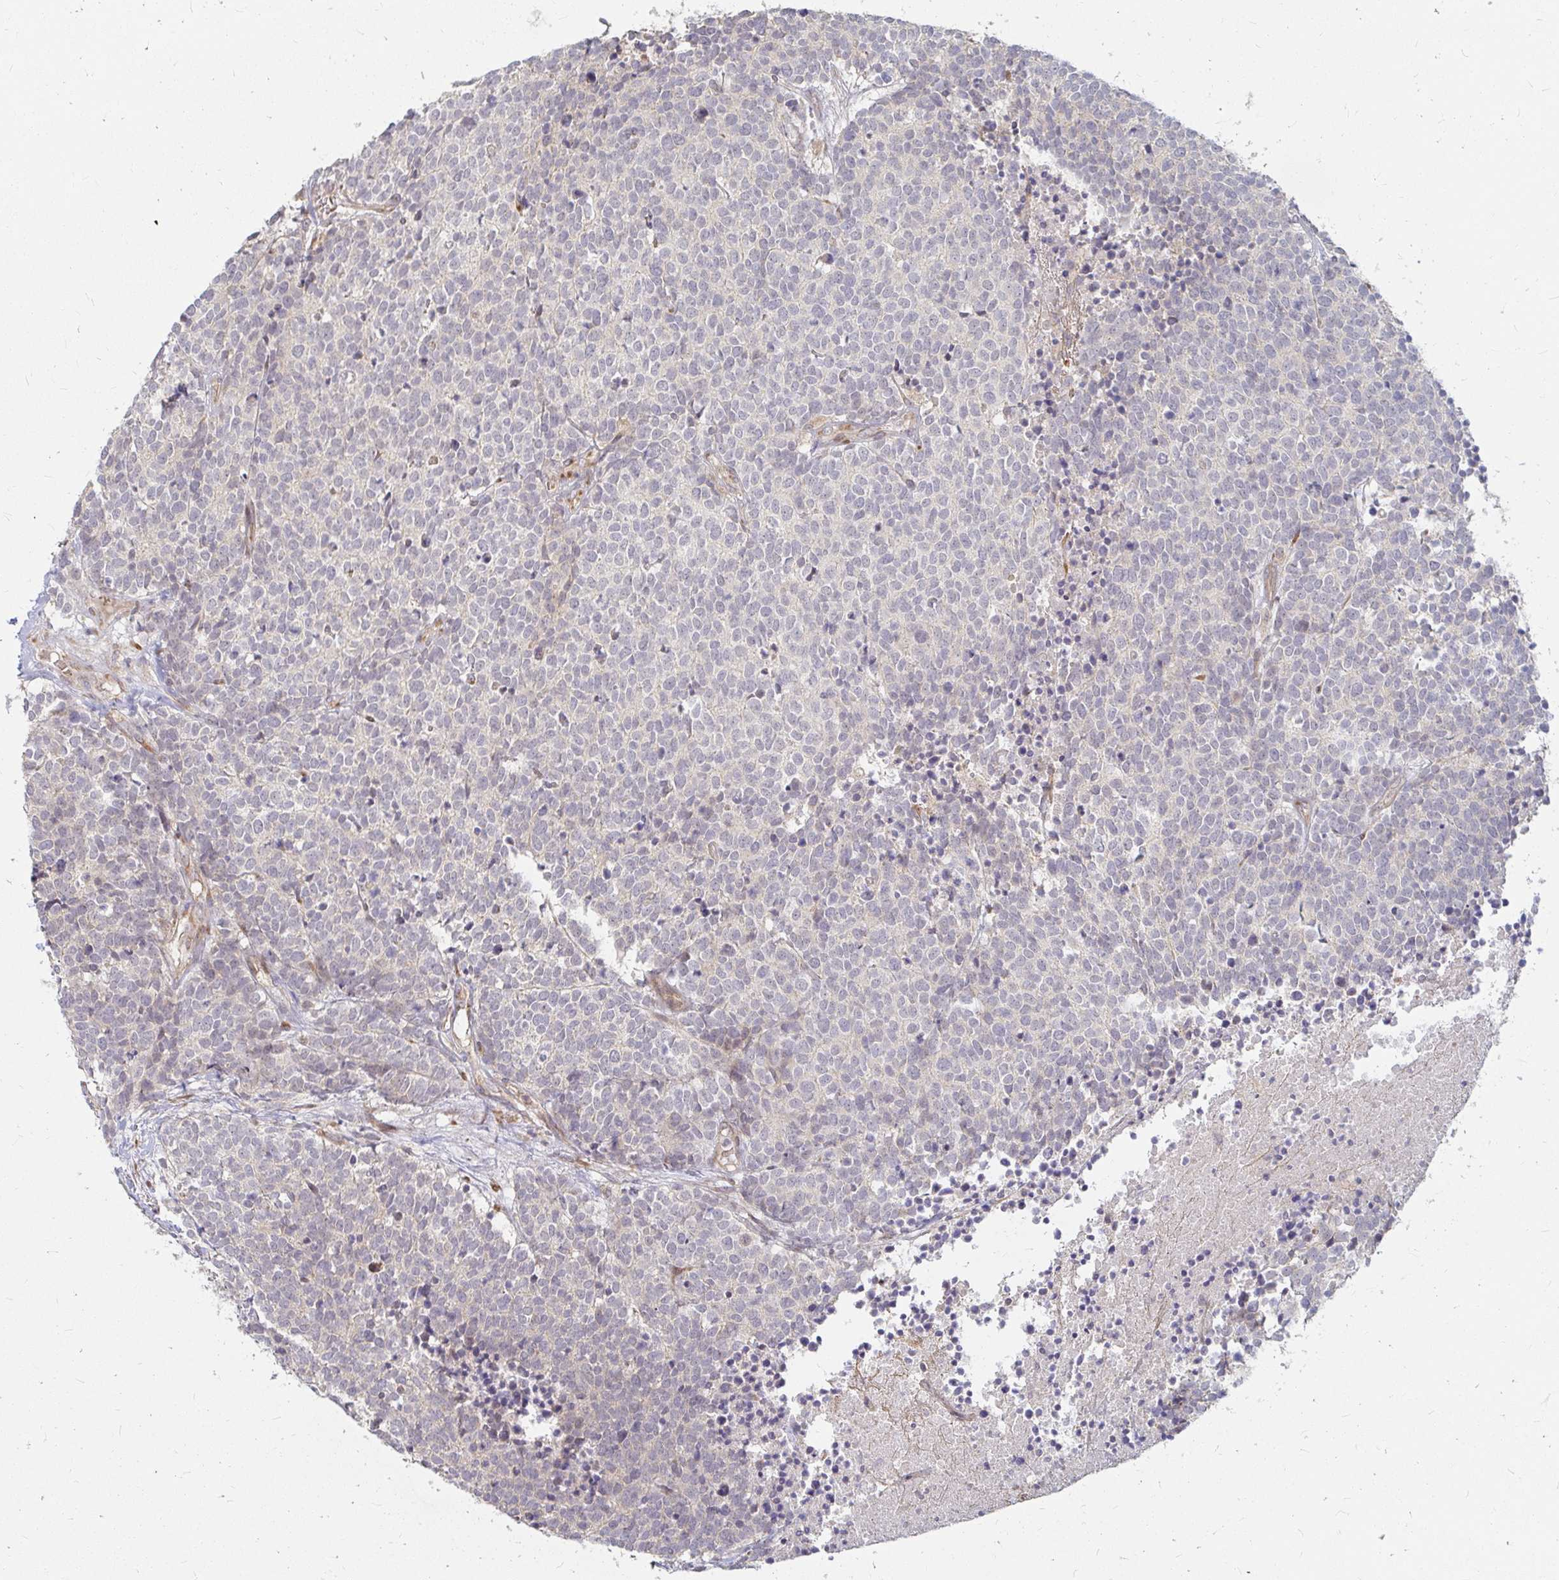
{"staining": {"intensity": "negative", "quantity": "none", "location": "none"}, "tissue": "carcinoid", "cell_type": "Tumor cells", "image_type": "cancer", "snomed": [{"axis": "morphology", "description": "Carcinoid, malignant, NOS"}, {"axis": "topography", "description": "Skin"}], "caption": "Tumor cells are negative for protein expression in human carcinoid.", "gene": "CAST", "patient": {"sex": "female", "age": 79}}